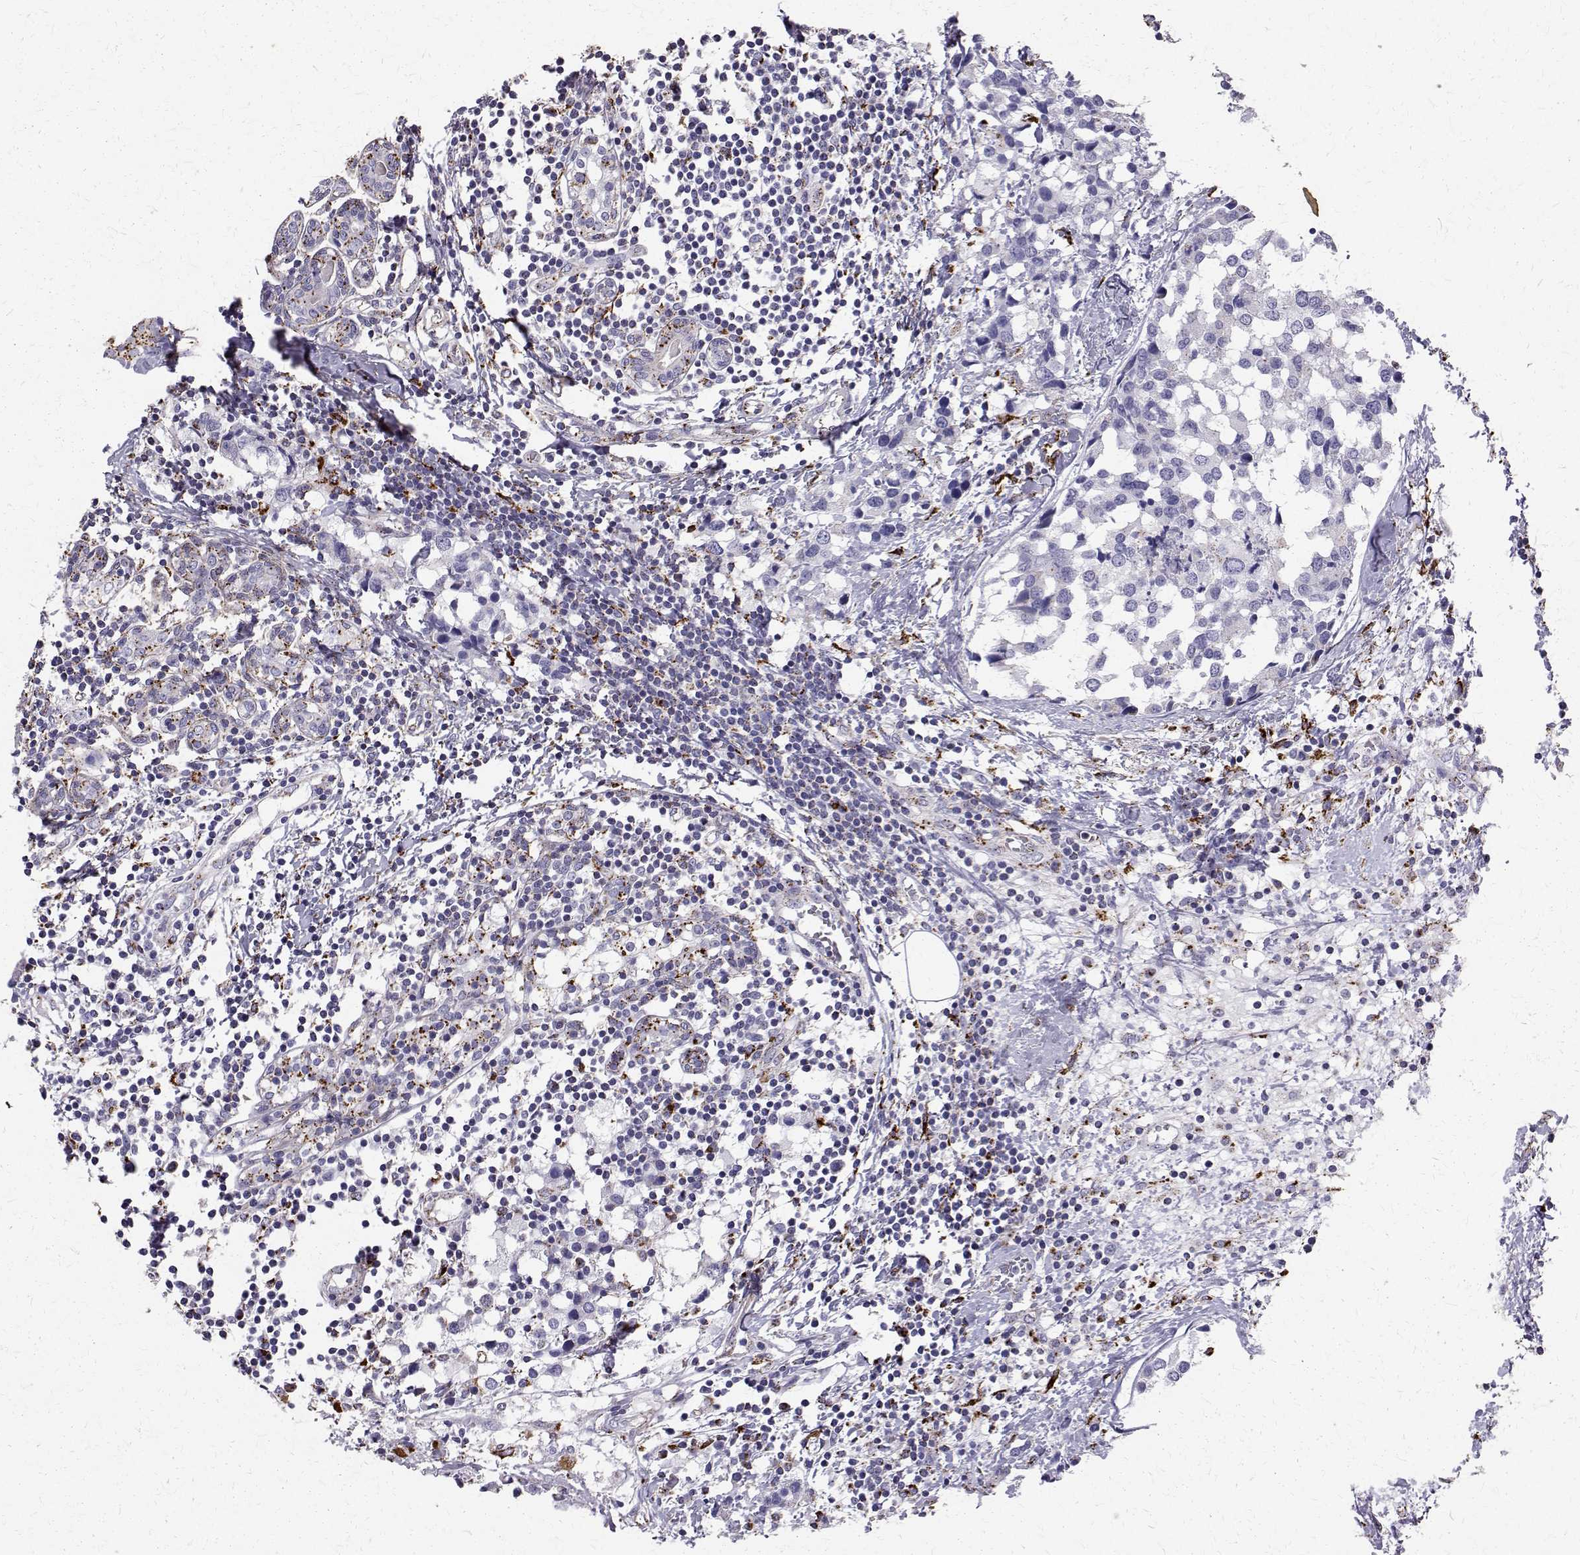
{"staining": {"intensity": "strong", "quantity": "<25%", "location": "cytoplasmic/membranous"}, "tissue": "breast cancer", "cell_type": "Tumor cells", "image_type": "cancer", "snomed": [{"axis": "morphology", "description": "Lobular carcinoma"}, {"axis": "topography", "description": "Breast"}], "caption": "Immunohistochemistry (IHC) staining of lobular carcinoma (breast), which shows medium levels of strong cytoplasmic/membranous expression in about <25% of tumor cells indicating strong cytoplasmic/membranous protein expression. The staining was performed using DAB (3,3'-diaminobenzidine) (brown) for protein detection and nuclei were counterstained in hematoxylin (blue).", "gene": "TPP1", "patient": {"sex": "female", "age": 59}}